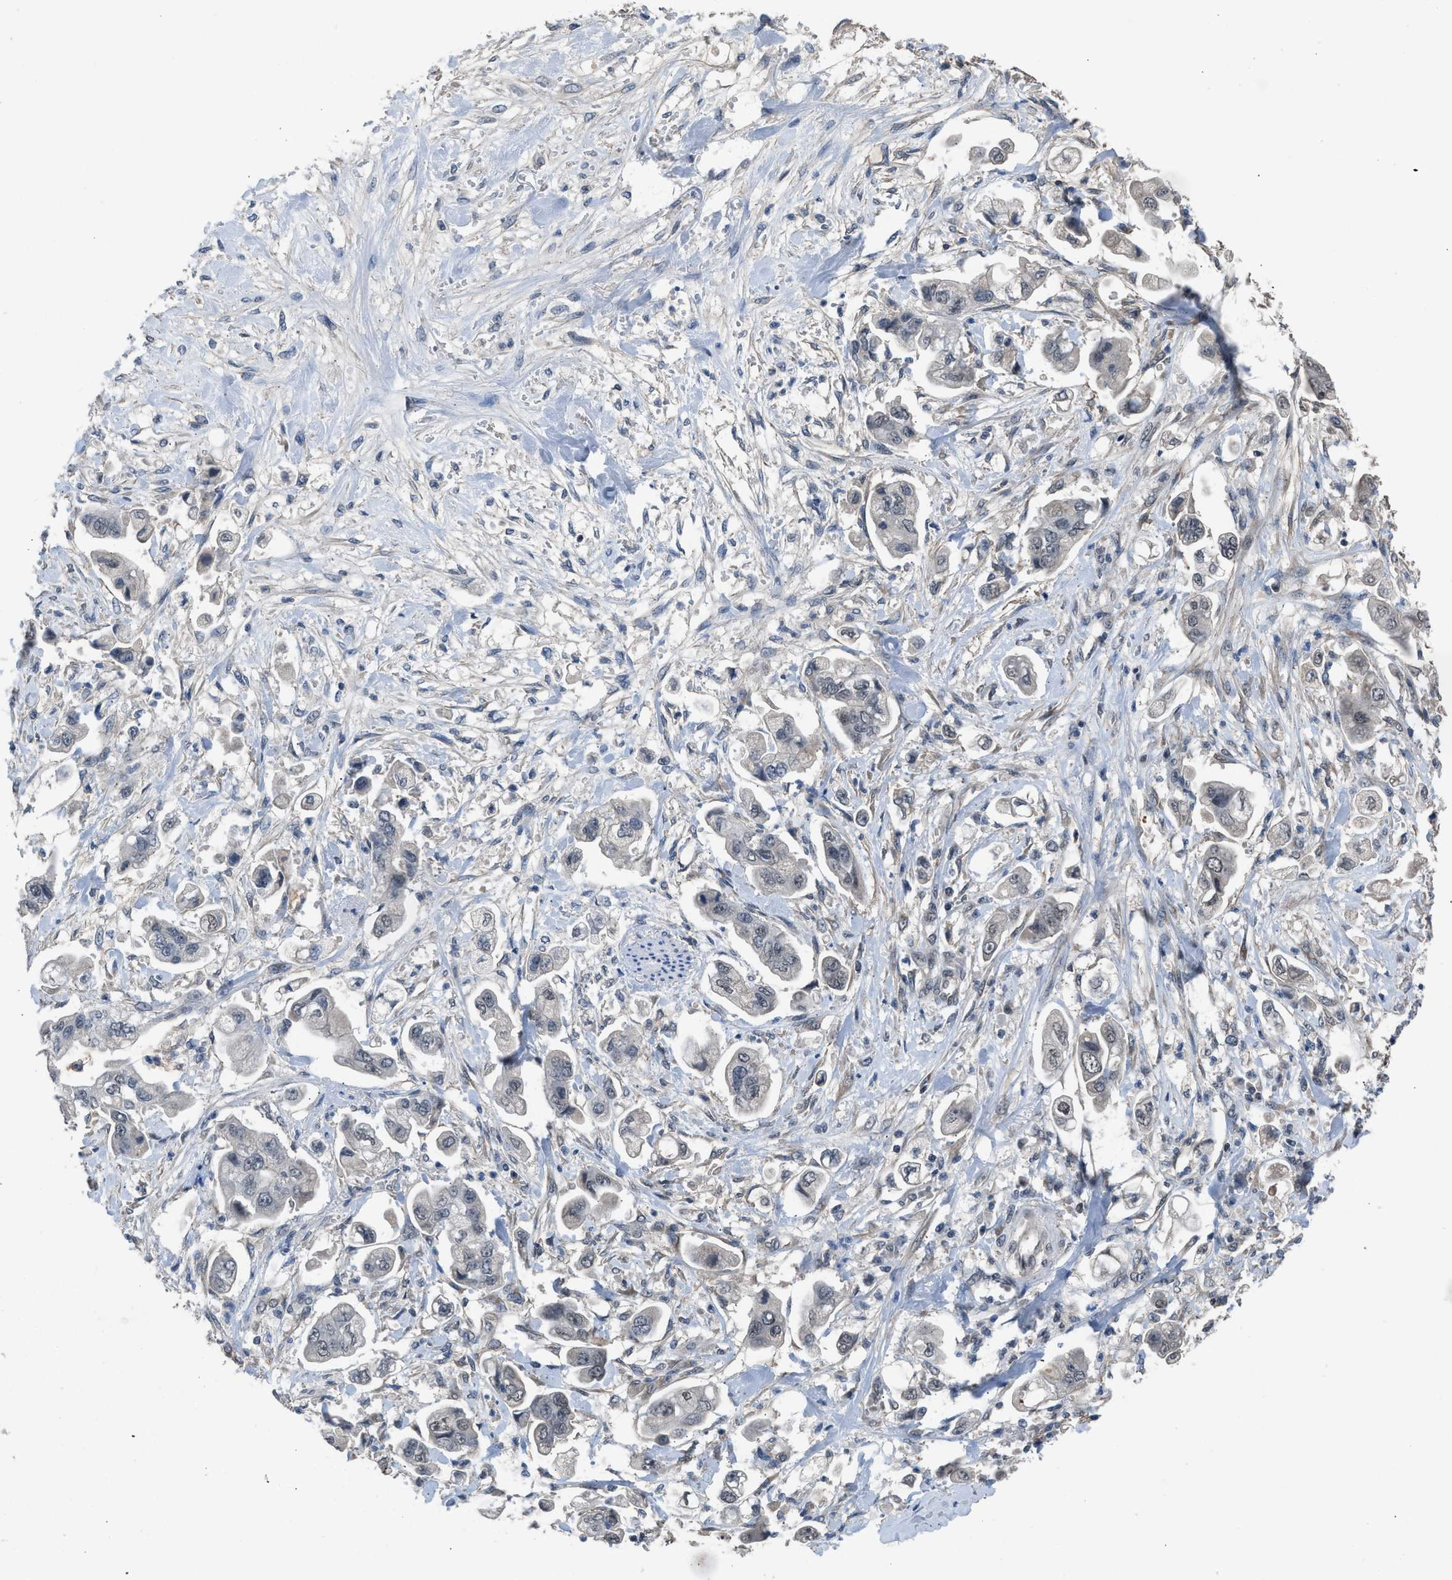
{"staining": {"intensity": "weak", "quantity": "<25%", "location": "nuclear"}, "tissue": "stomach cancer", "cell_type": "Tumor cells", "image_type": "cancer", "snomed": [{"axis": "morphology", "description": "Adenocarcinoma, NOS"}, {"axis": "topography", "description": "Stomach"}], "caption": "High magnification brightfield microscopy of stomach adenocarcinoma stained with DAB (brown) and counterstained with hematoxylin (blue): tumor cells show no significant staining.", "gene": "TERF2IP", "patient": {"sex": "male", "age": 62}}